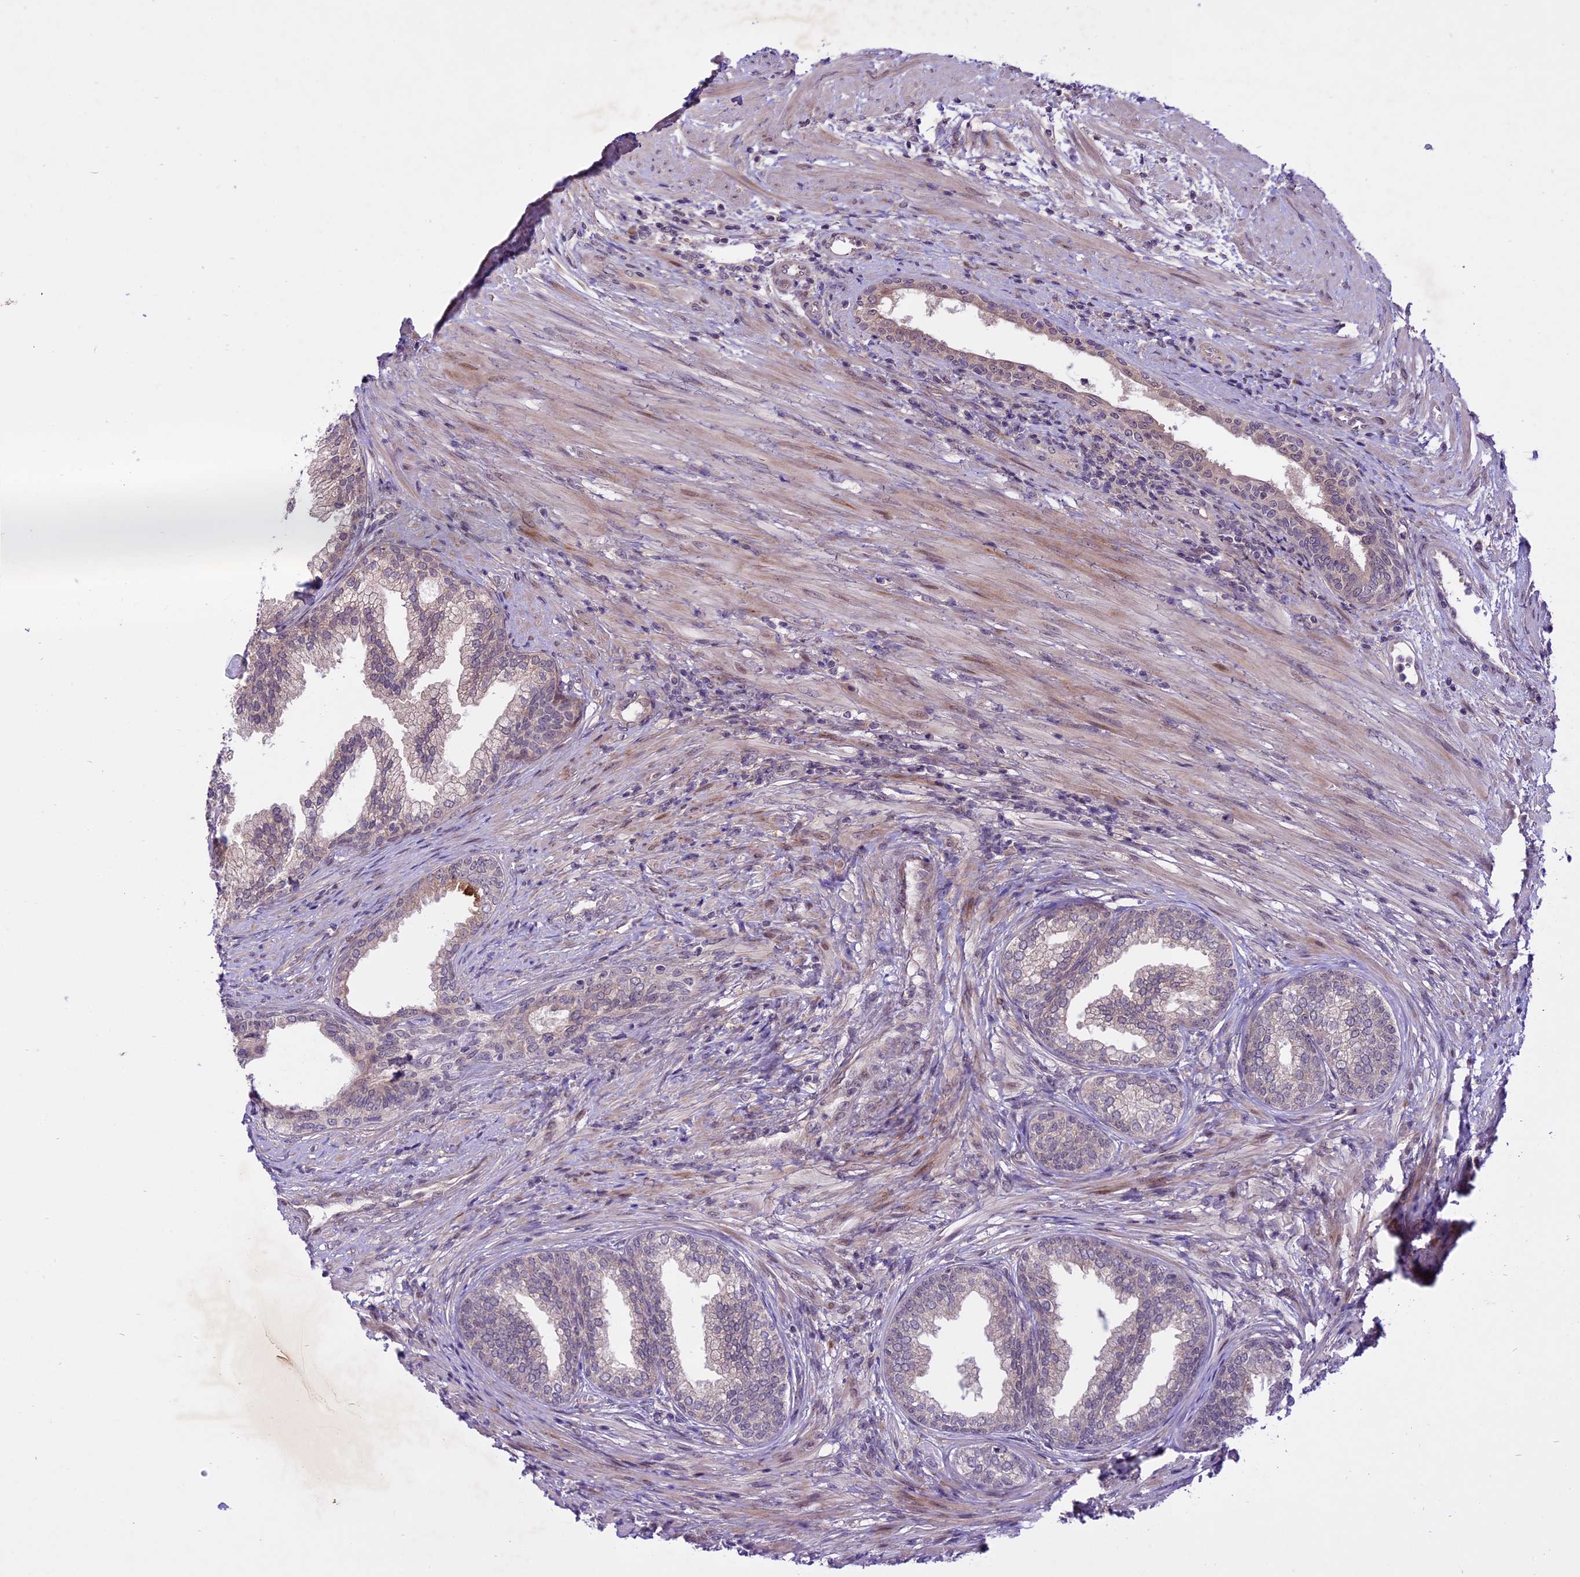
{"staining": {"intensity": "weak", "quantity": "25%-75%", "location": "cytoplasmic/membranous"}, "tissue": "prostate", "cell_type": "Glandular cells", "image_type": "normal", "snomed": [{"axis": "morphology", "description": "Normal tissue, NOS"}, {"axis": "topography", "description": "Prostate"}], "caption": "Brown immunohistochemical staining in benign prostate demonstrates weak cytoplasmic/membranous staining in about 25%-75% of glandular cells.", "gene": "SPRED1", "patient": {"sex": "male", "age": 76}}